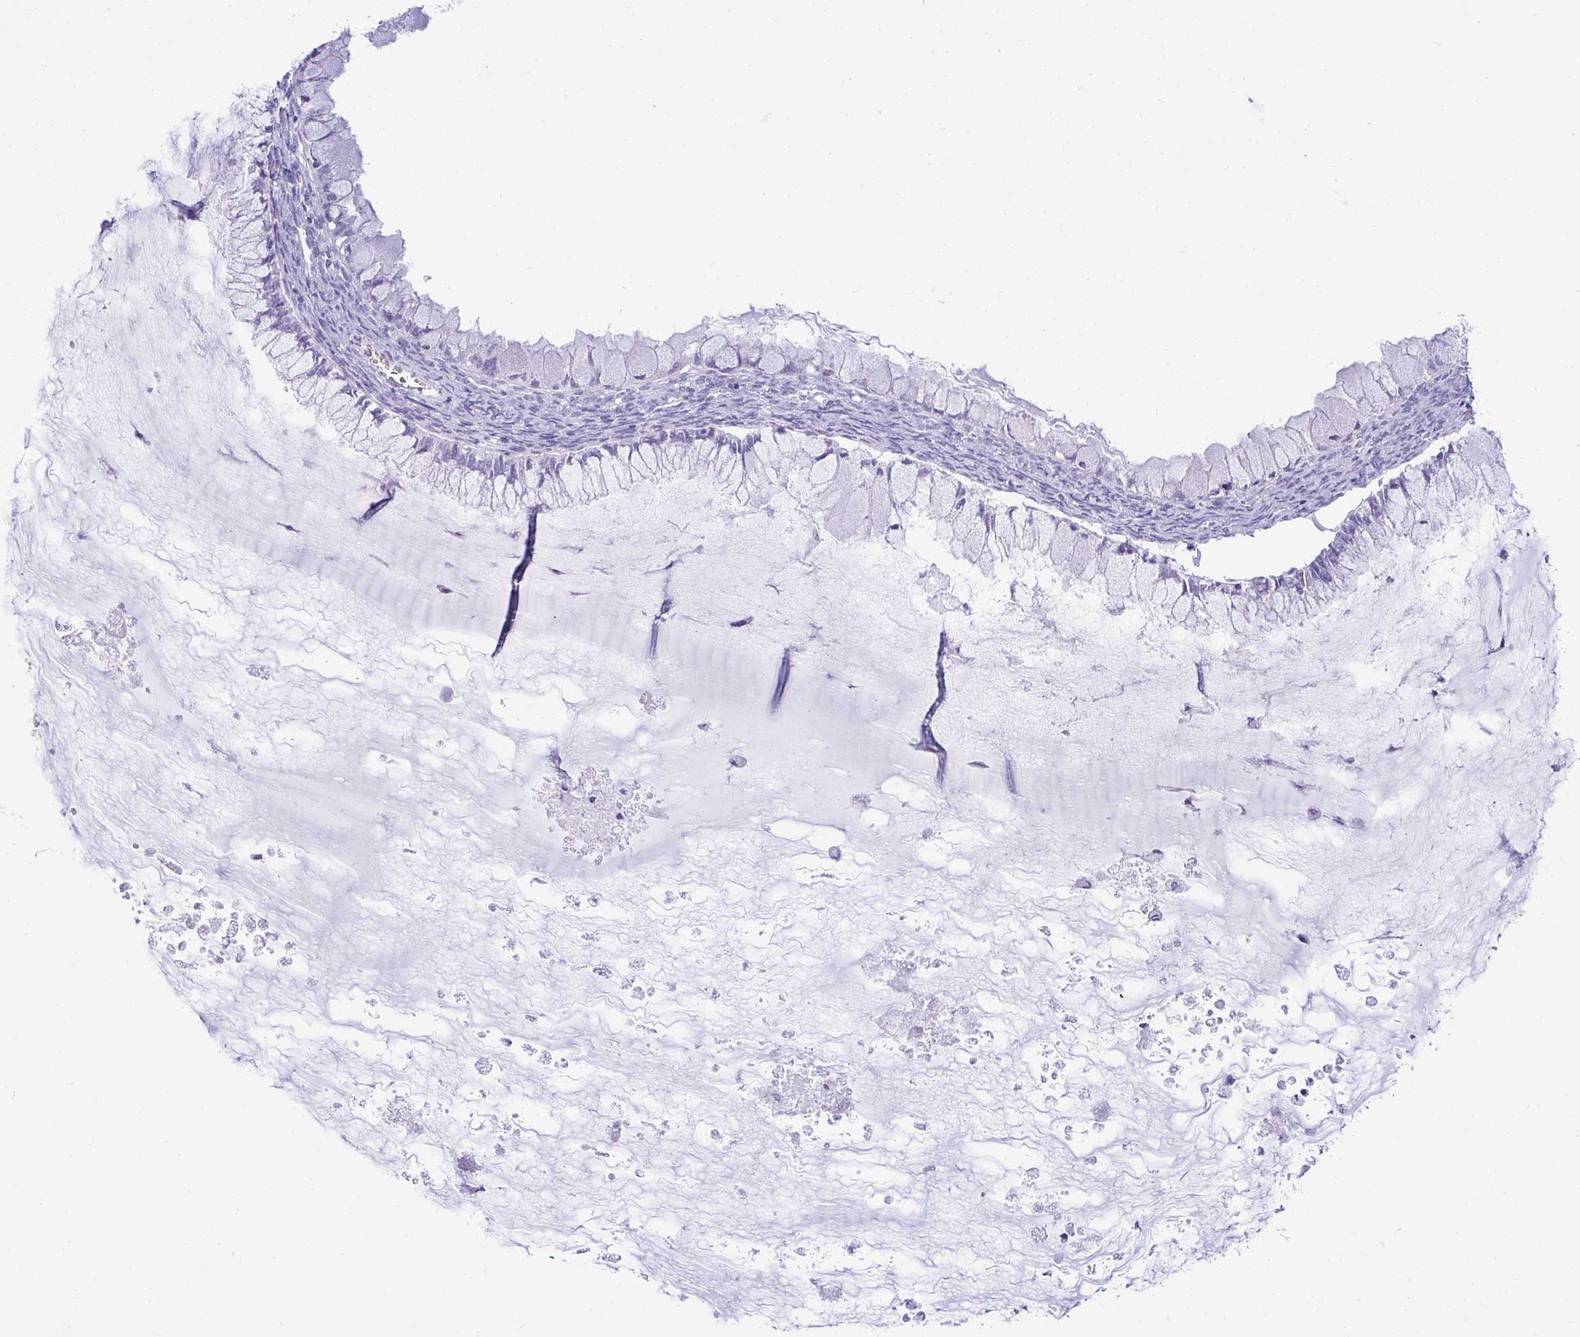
{"staining": {"intensity": "negative", "quantity": "none", "location": "none"}, "tissue": "ovarian cancer", "cell_type": "Tumor cells", "image_type": "cancer", "snomed": [{"axis": "morphology", "description": "Cystadenocarcinoma, mucinous, NOS"}, {"axis": "topography", "description": "Ovary"}], "caption": "An image of human ovarian mucinous cystadenocarcinoma is negative for staining in tumor cells. (Immunohistochemistry (ihc), brightfield microscopy, high magnification).", "gene": "ANKRD60", "patient": {"sex": "female", "age": 34}}